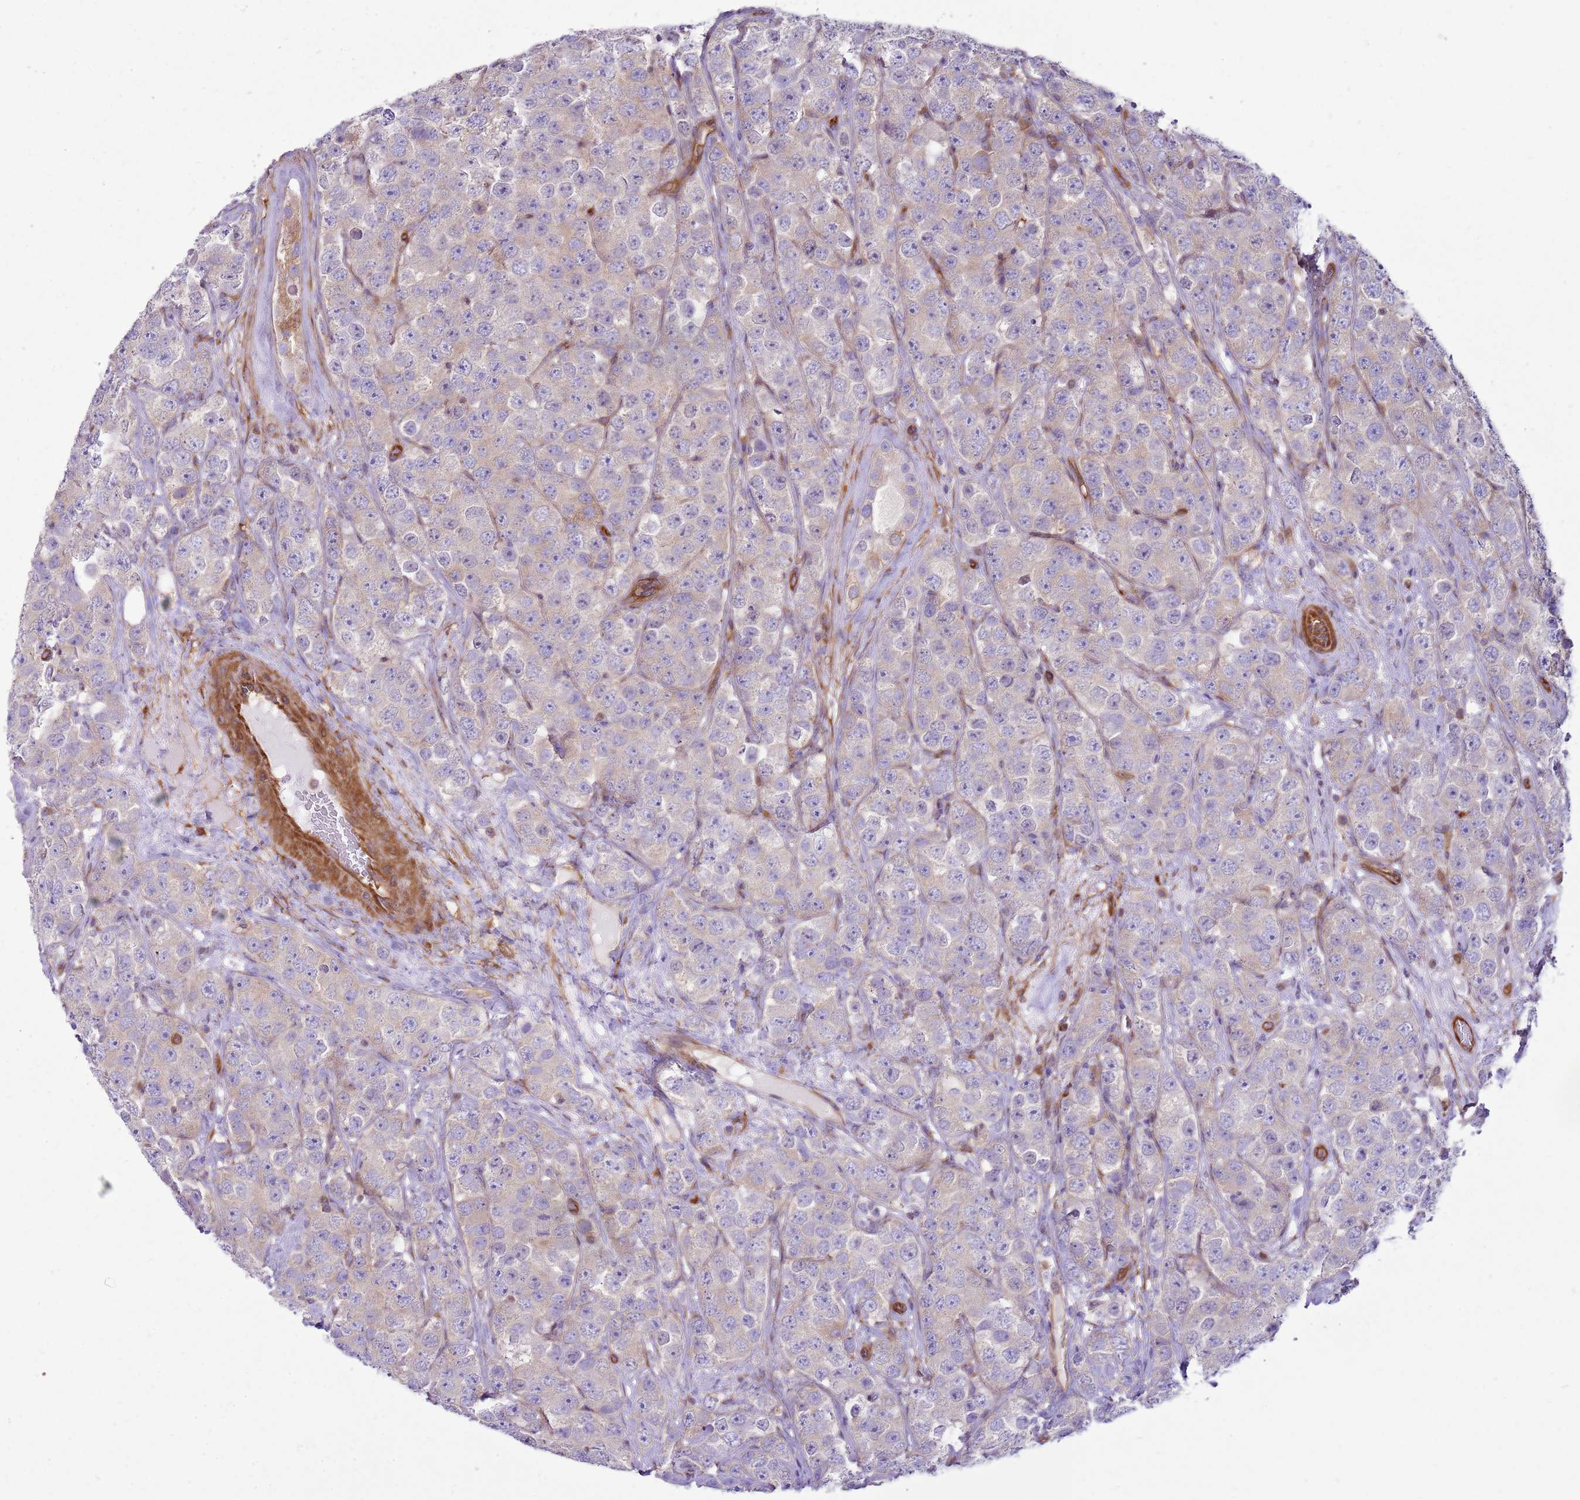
{"staining": {"intensity": "negative", "quantity": "none", "location": "none"}, "tissue": "testis cancer", "cell_type": "Tumor cells", "image_type": "cancer", "snomed": [{"axis": "morphology", "description": "Seminoma, NOS"}, {"axis": "topography", "description": "Testis"}], "caption": "Immunohistochemistry micrograph of neoplastic tissue: human testis cancer stained with DAB exhibits no significant protein positivity in tumor cells. (DAB (3,3'-diaminobenzidine) IHC with hematoxylin counter stain).", "gene": "SNX21", "patient": {"sex": "male", "age": 28}}